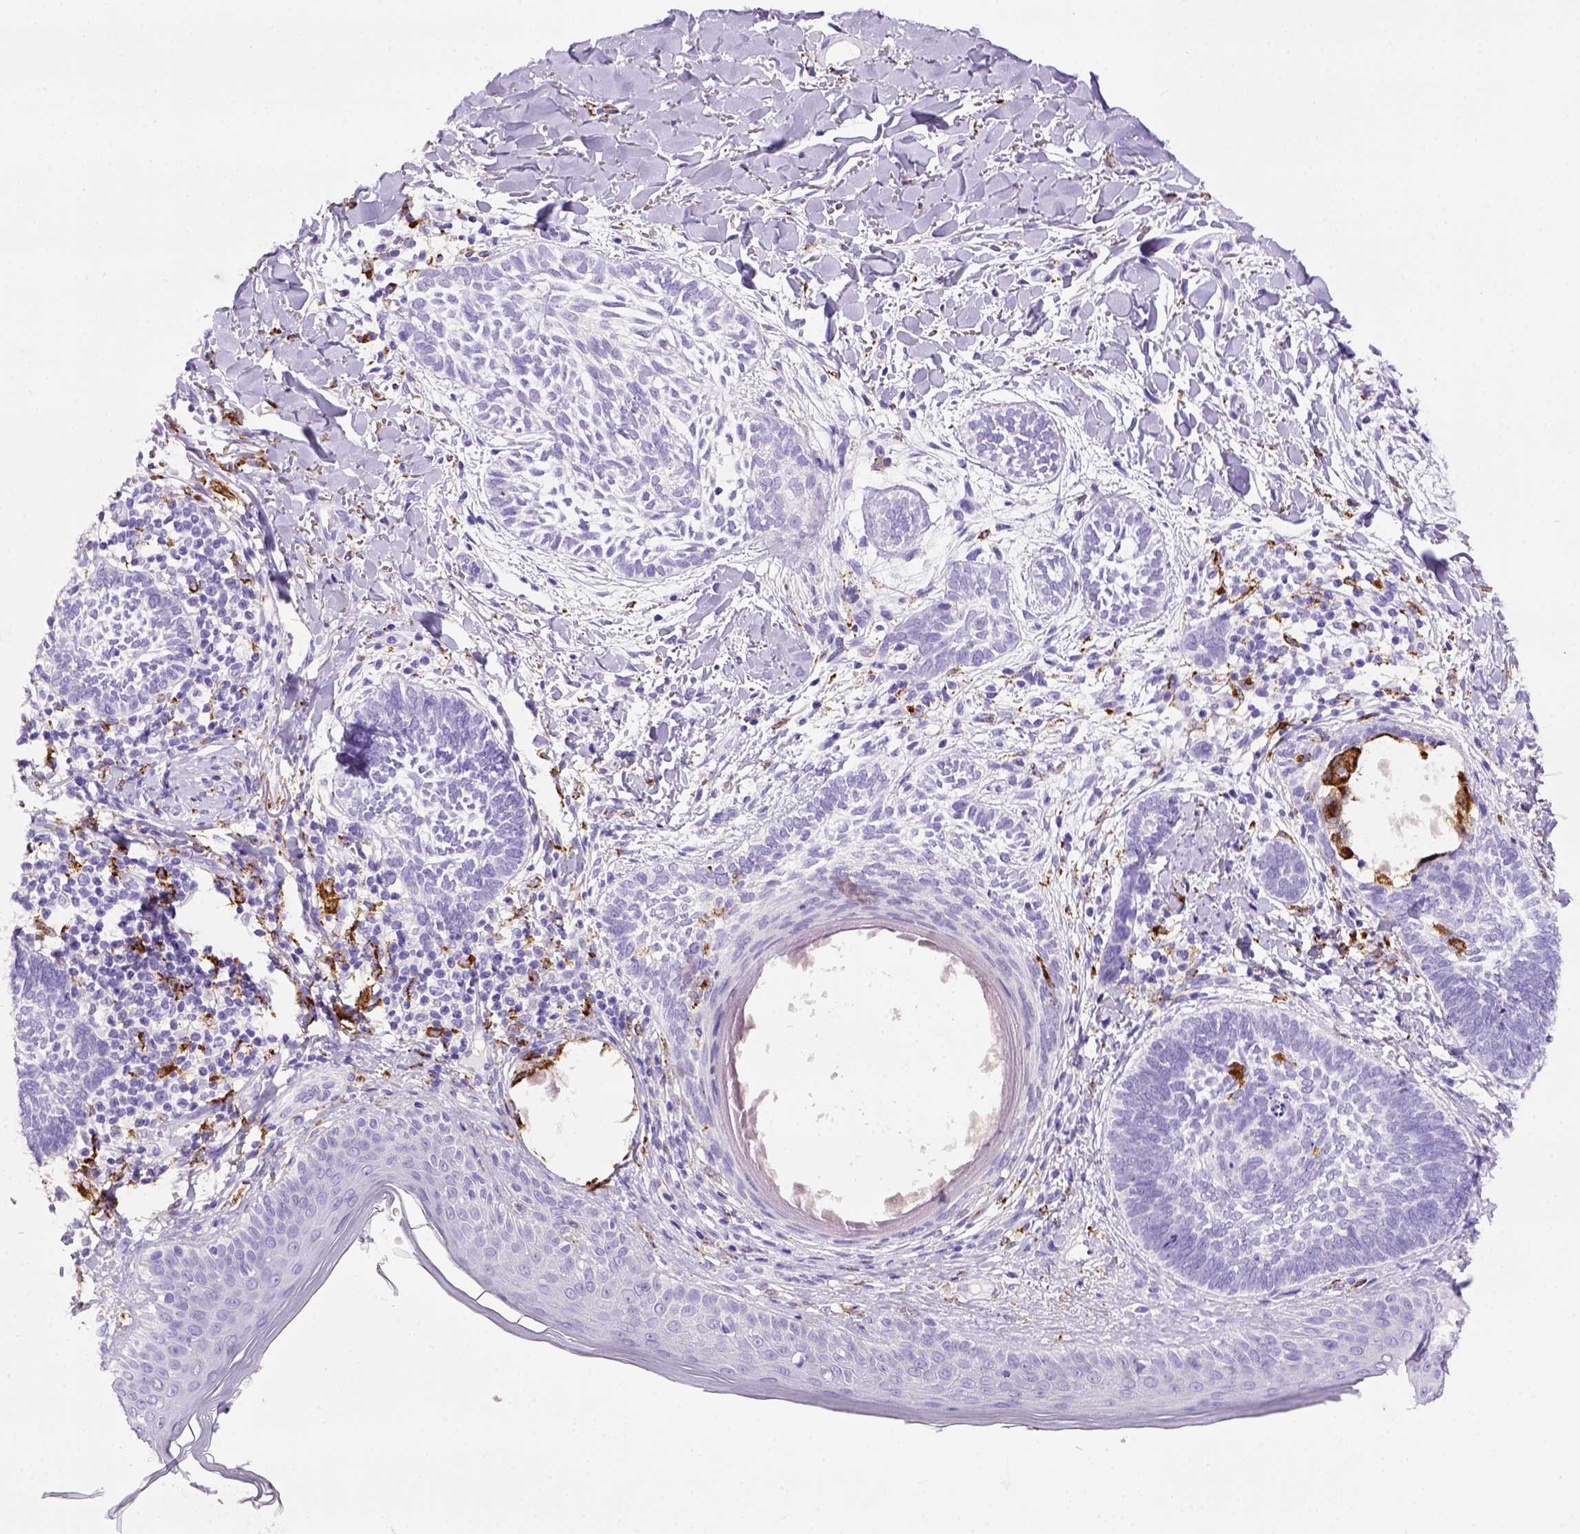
{"staining": {"intensity": "negative", "quantity": "none", "location": "none"}, "tissue": "skin cancer", "cell_type": "Tumor cells", "image_type": "cancer", "snomed": [{"axis": "morphology", "description": "Normal tissue, NOS"}, {"axis": "morphology", "description": "Basal cell carcinoma"}, {"axis": "topography", "description": "Skin"}], "caption": "DAB immunohistochemical staining of skin basal cell carcinoma exhibits no significant staining in tumor cells.", "gene": "CD68", "patient": {"sex": "male", "age": 46}}